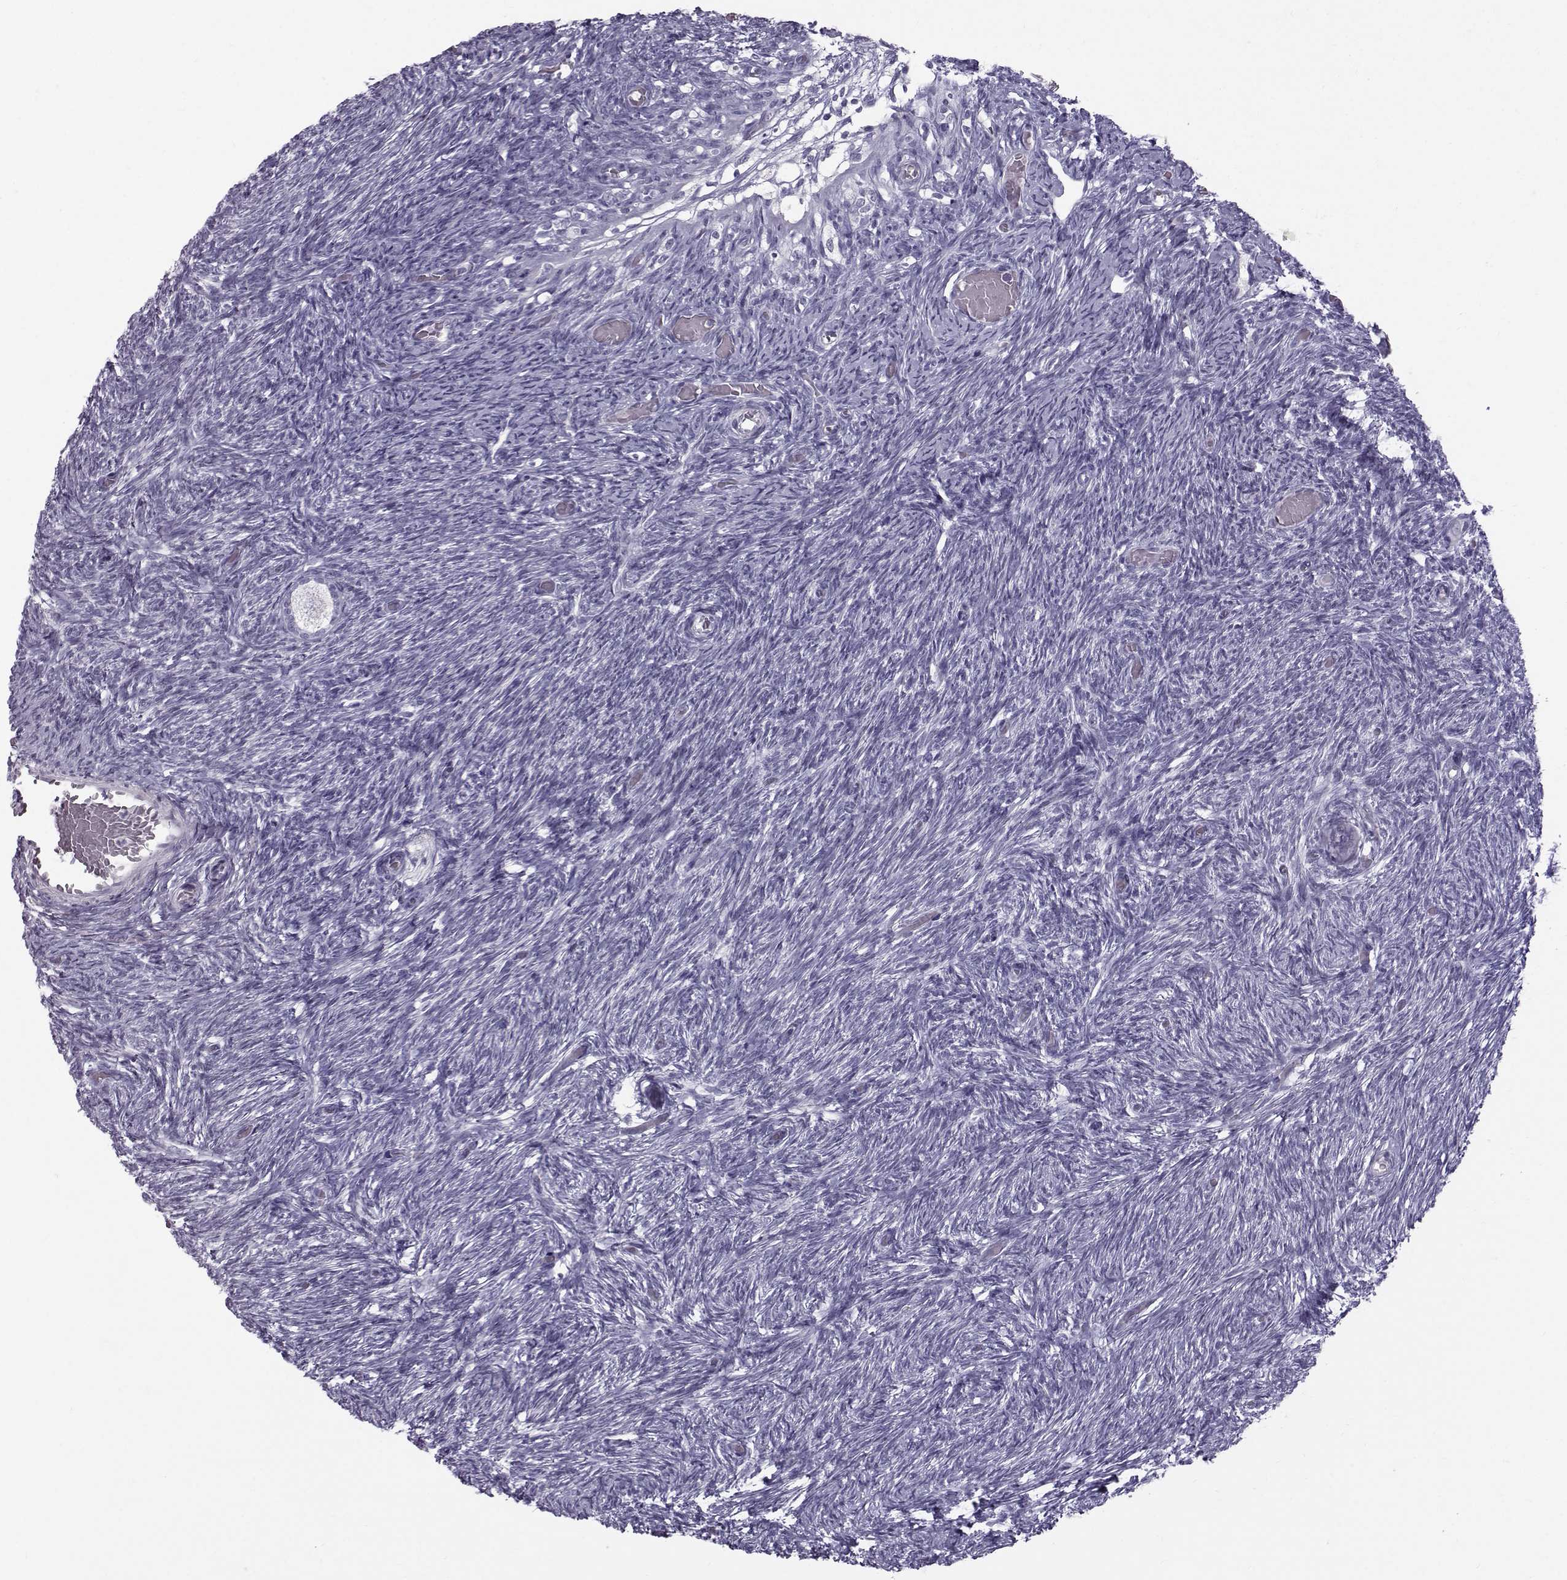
{"staining": {"intensity": "negative", "quantity": "none", "location": "none"}, "tissue": "ovary", "cell_type": "Follicle cells", "image_type": "normal", "snomed": [{"axis": "morphology", "description": "Normal tissue, NOS"}, {"axis": "topography", "description": "Ovary"}], "caption": "Immunohistochemical staining of unremarkable human ovary demonstrates no significant staining in follicle cells.", "gene": "DMRT3", "patient": {"sex": "female", "age": 39}}